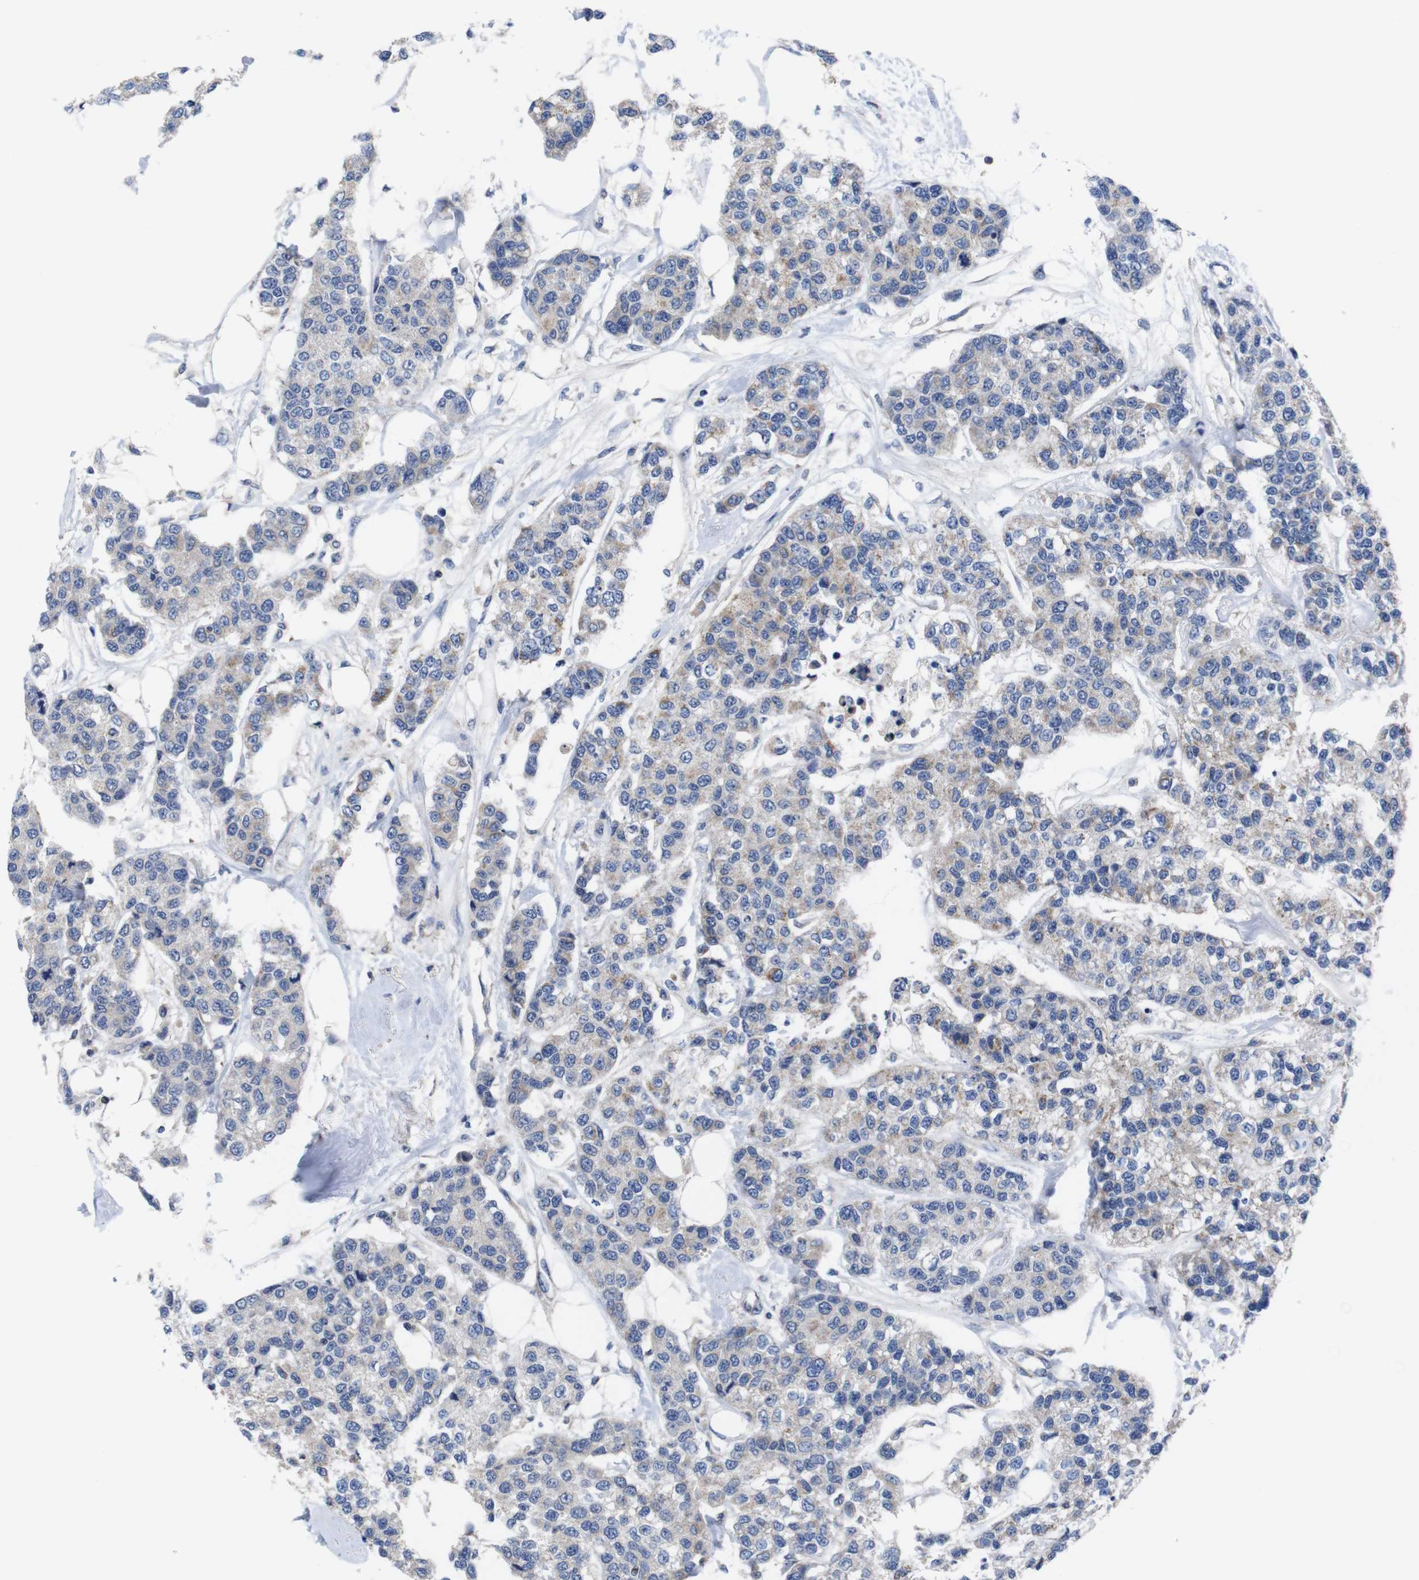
{"staining": {"intensity": "weak", "quantity": "<25%", "location": "cytoplasmic/membranous"}, "tissue": "breast cancer", "cell_type": "Tumor cells", "image_type": "cancer", "snomed": [{"axis": "morphology", "description": "Duct carcinoma"}, {"axis": "topography", "description": "Breast"}], "caption": "Tumor cells are negative for protein expression in human breast cancer (infiltrating ductal carcinoma).", "gene": "USH1C", "patient": {"sex": "female", "age": 51}}